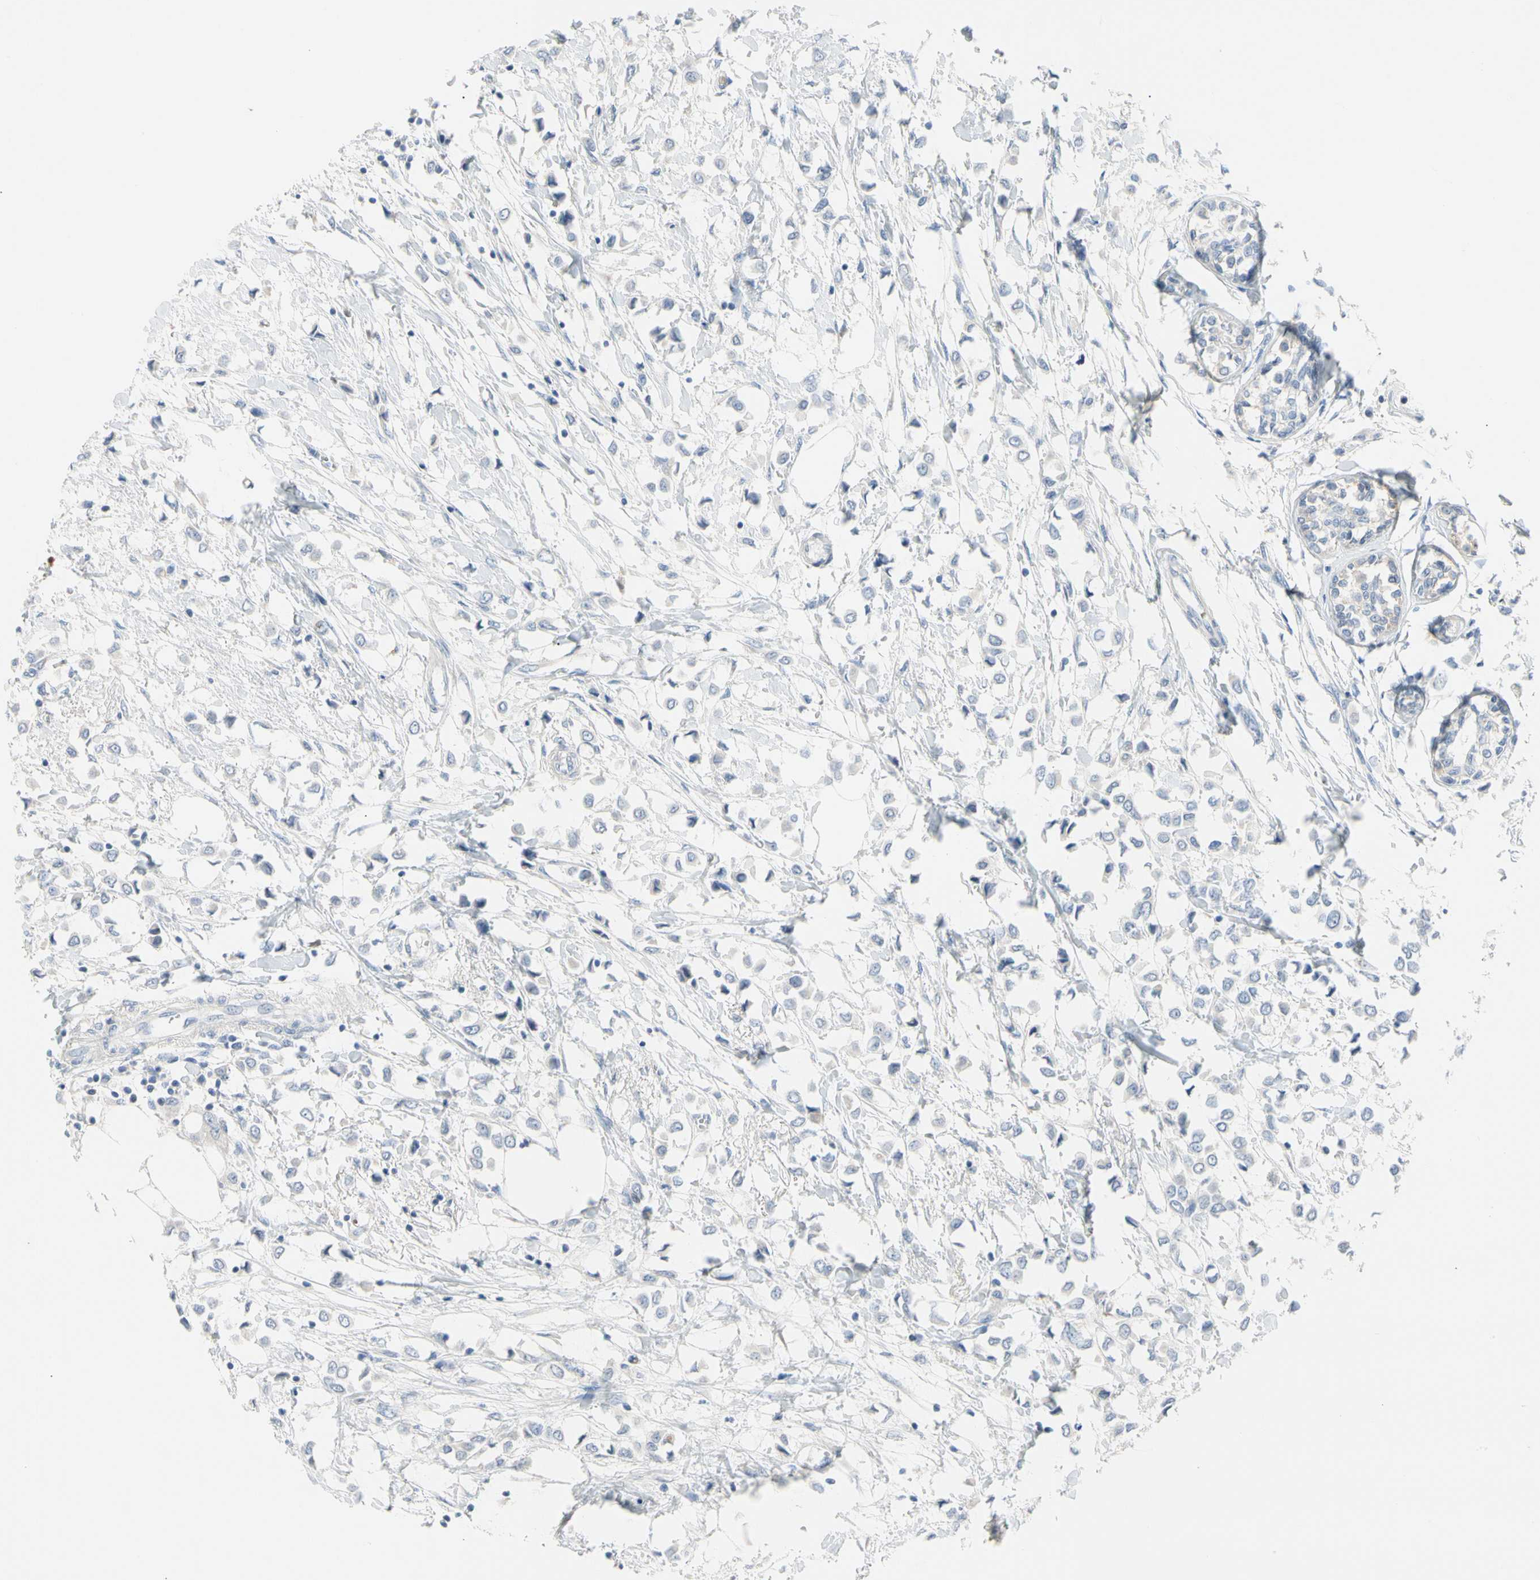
{"staining": {"intensity": "negative", "quantity": "none", "location": "none"}, "tissue": "breast cancer", "cell_type": "Tumor cells", "image_type": "cancer", "snomed": [{"axis": "morphology", "description": "Lobular carcinoma"}, {"axis": "topography", "description": "Breast"}], "caption": "Breast cancer (lobular carcinoma) was stained to show a protein in brown. There is no significant positivity in tumor cells. The staining is performed using DAB brown chromogen with nuclei counter-stained in using hematoxylin.", "gene": "MARK1", "patient": {"sex": "female", "age": 51}}